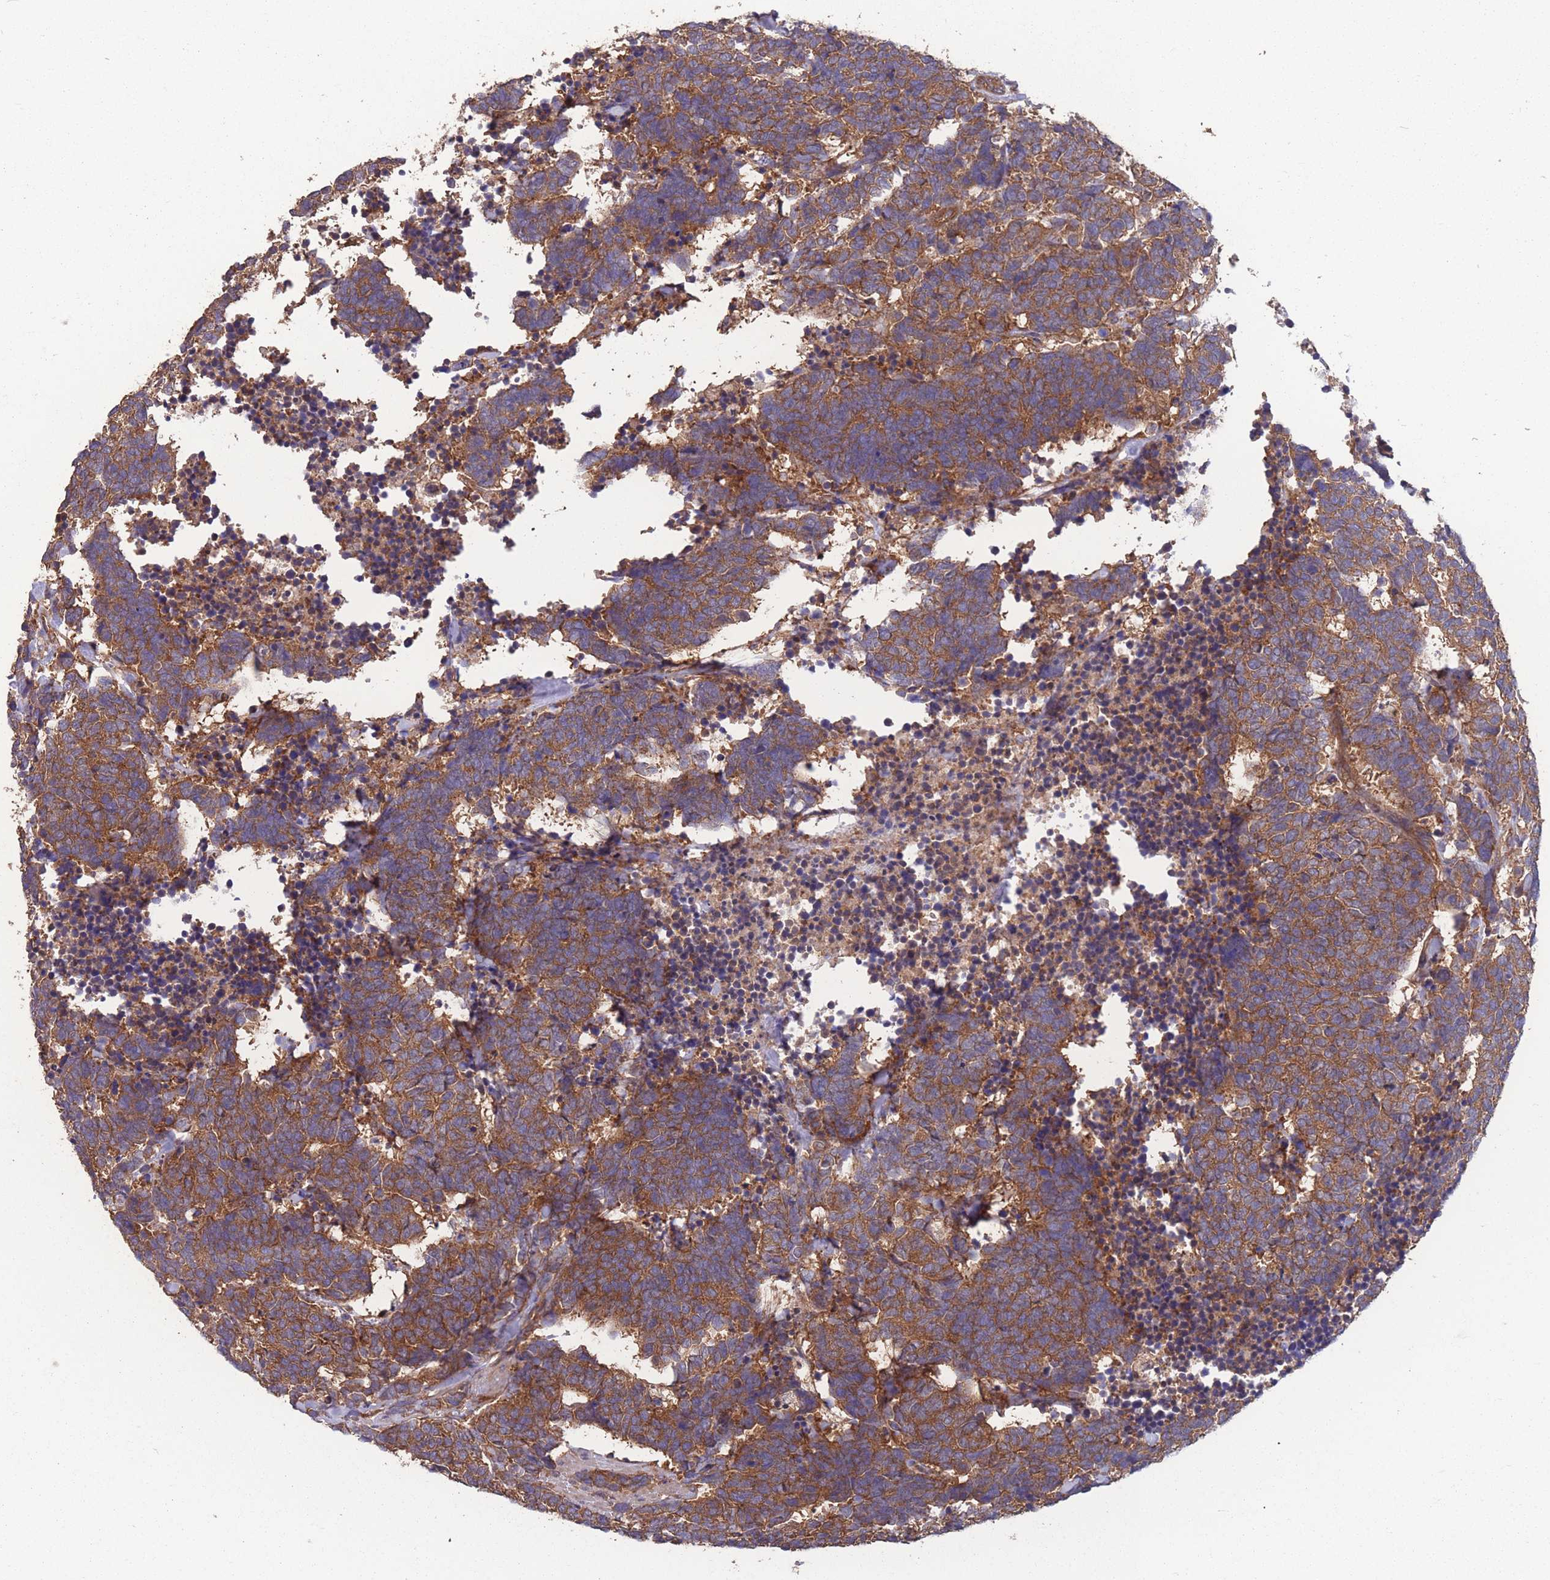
{"staining": {"intensity": "strong", "quantity": ">75%", "location": "cytoplasmic/membranous"}, "tissue": "carcinoid", "cell_type": "Tumor cells", "image_type": "cancer", "snomed": [{"axis": "morphology", "description": "Carcinoma, NOS"}, {"axis": "morphology", "description": "Carcinoid, malignant, NOS"}, {"axis": "topography", "description": "Urinary bladder"}], "caption": "Brown immunohistochemical staining in carcinoma displays strong cytoplasmic/membranous staining in approximately >75% of tumor cells. (Brightfield microscopy of DAB IHC at high magnification).", "gene": "ZPR1", "patient": {"sex": "male", "age": 57}}